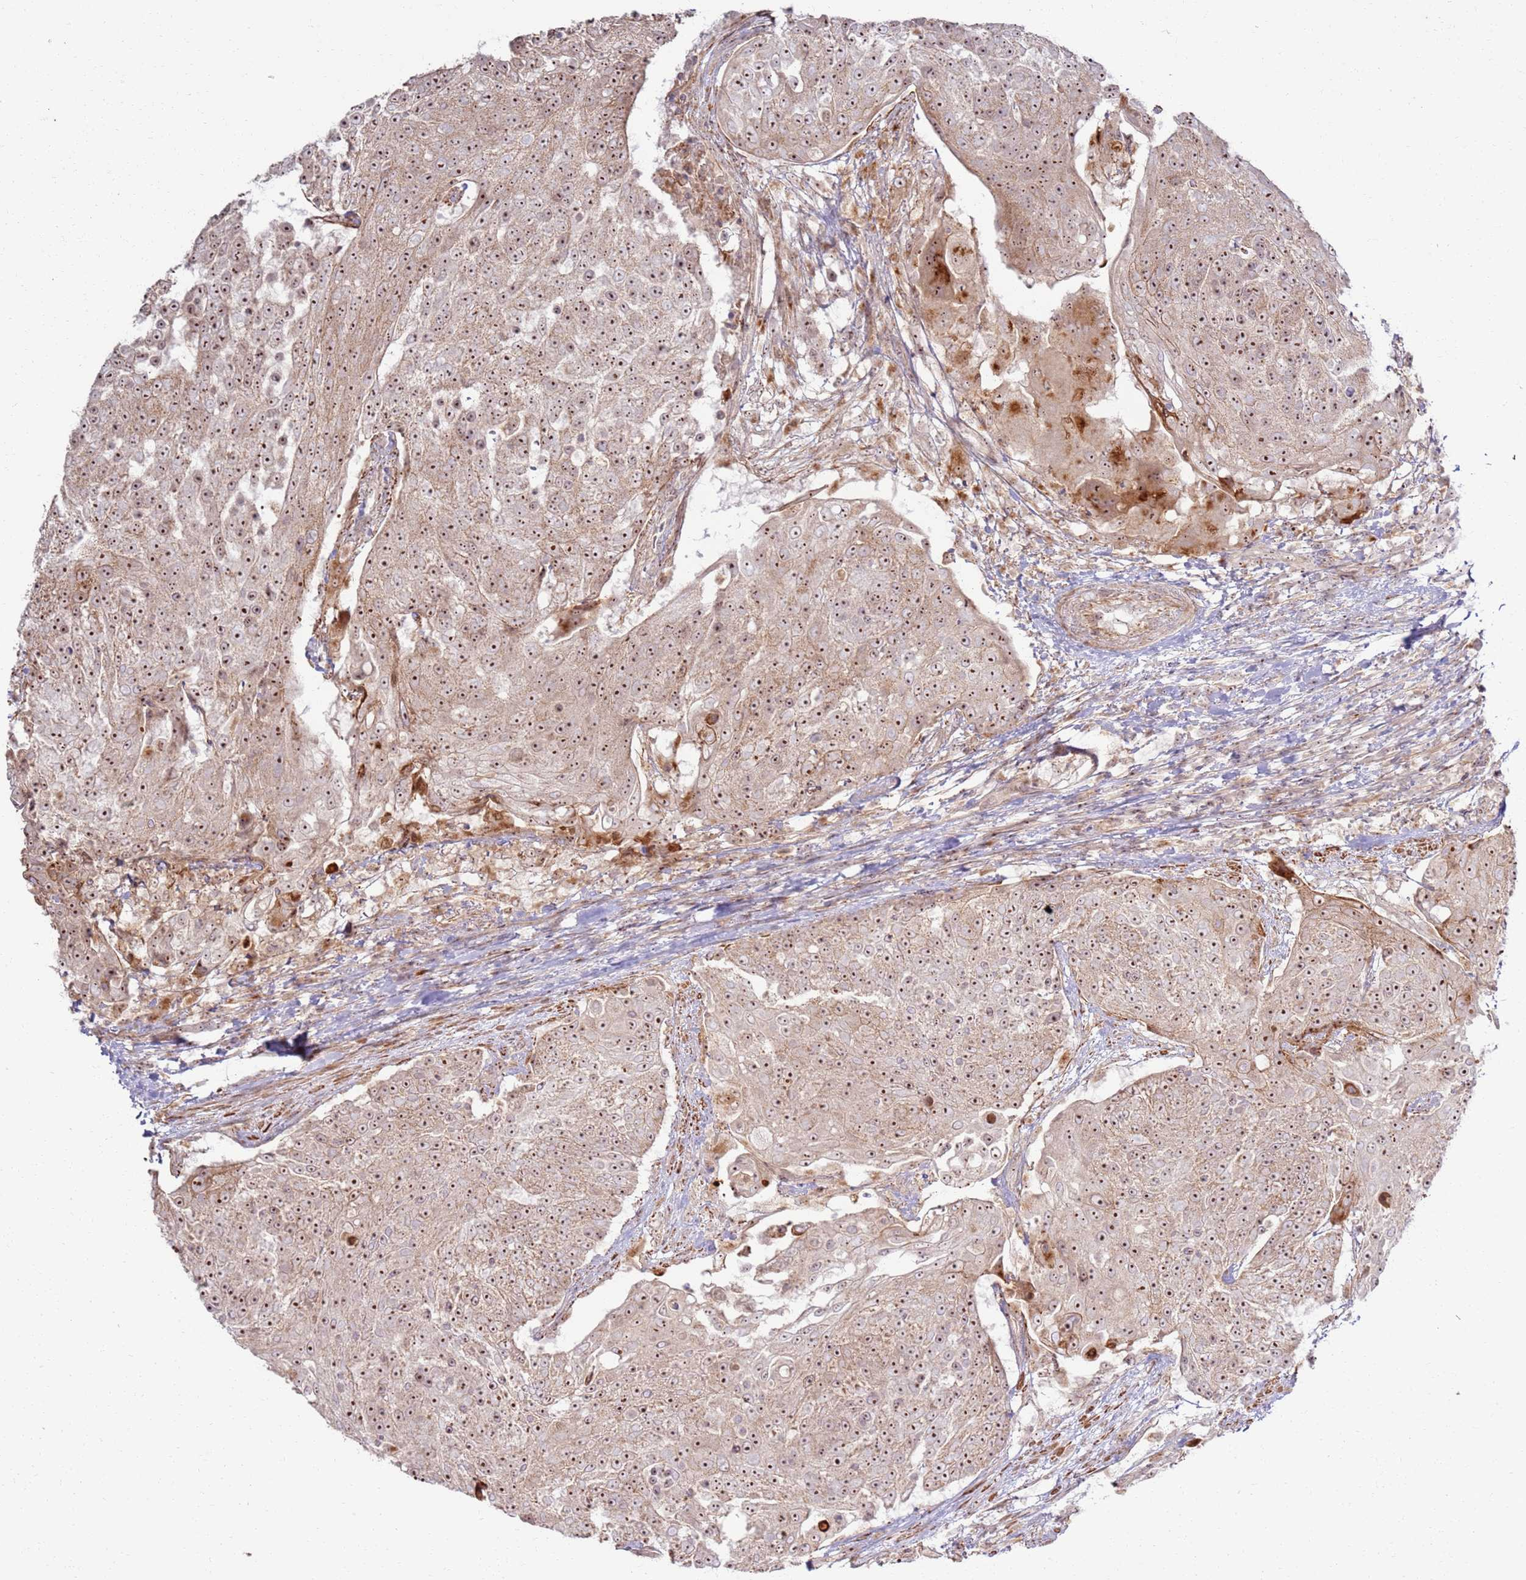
{"staining": {"intensity": "moderate", "quantity": ">75%", "location": "nuclear"}, "tissue": "urothelial cancer", "cell_type": "Tumor cells", "image_type": "cancer", "snomed": [{"axis": "morphology", "description": "Urothelial carcinoma, High grade"}, {"axis": "topography", "description": "Urinary bladder"}], "caption": "Urothelial carcinoma (high-grade) was stained to show a protein in brown. There is medium levels of moderate nuclear expression in approximately >75% of tumor cells.", "gene": "CNPY1", "patient": {"sex": "female", "age": 63}}